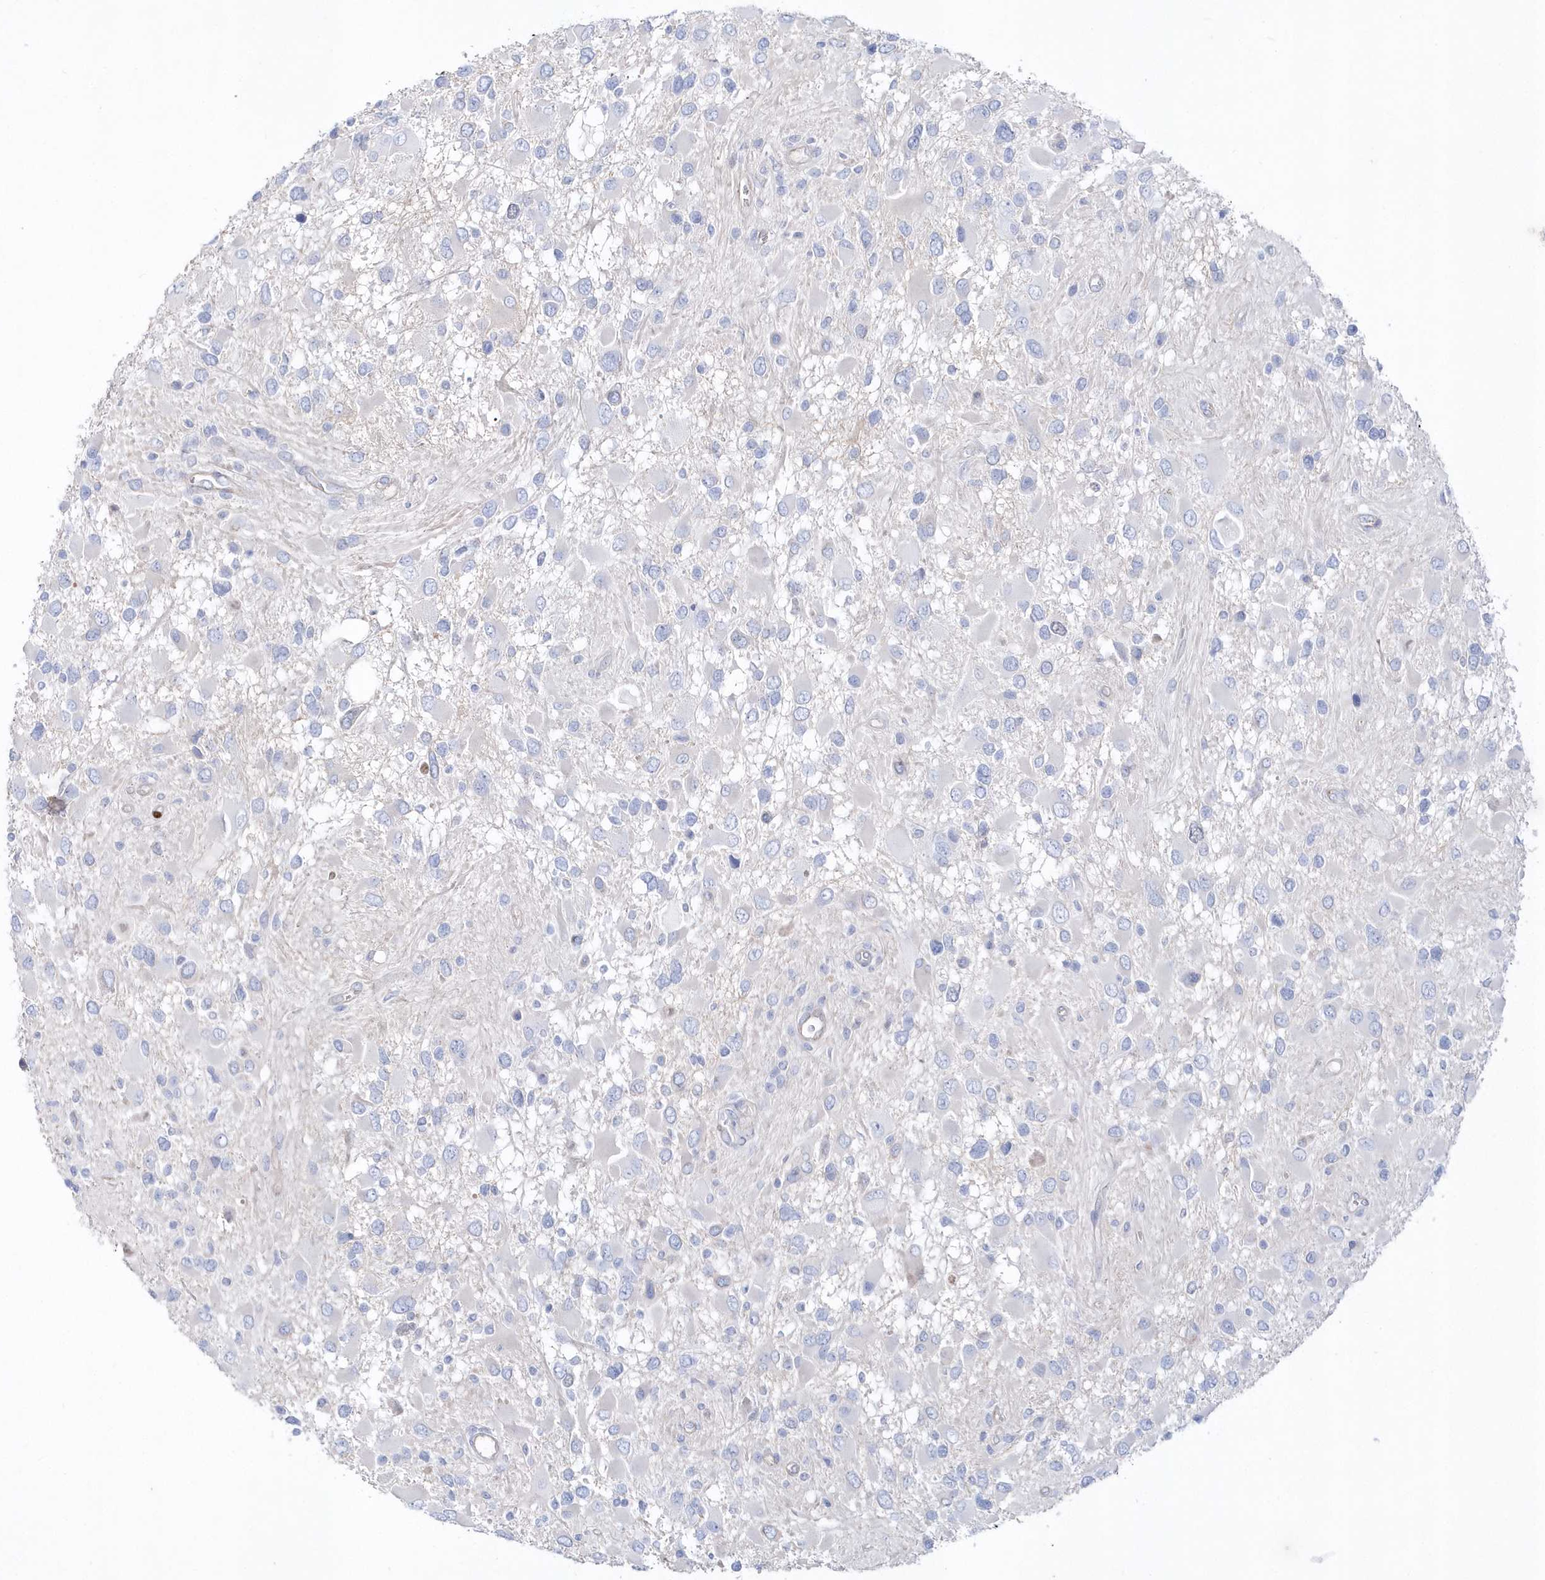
{"staining": {"intensity": "negative", "quantity": "none", "location": "none"}, "tissue": "glioma", "cell_type": "Tumor cells", "image_type": "cancer", "snomed": [{"axis": "morphology", "description": "Glioma, malignant, High grade"}, {"axis": "topography", "description": "Brain"}], "caption": "The immunohistochemistry micrograph has no significant expression in tumor cells of high-grade glioma (malignant) tissue.", "gene": "TMCO6", "patient": {"sex": "male", "age": 53}}